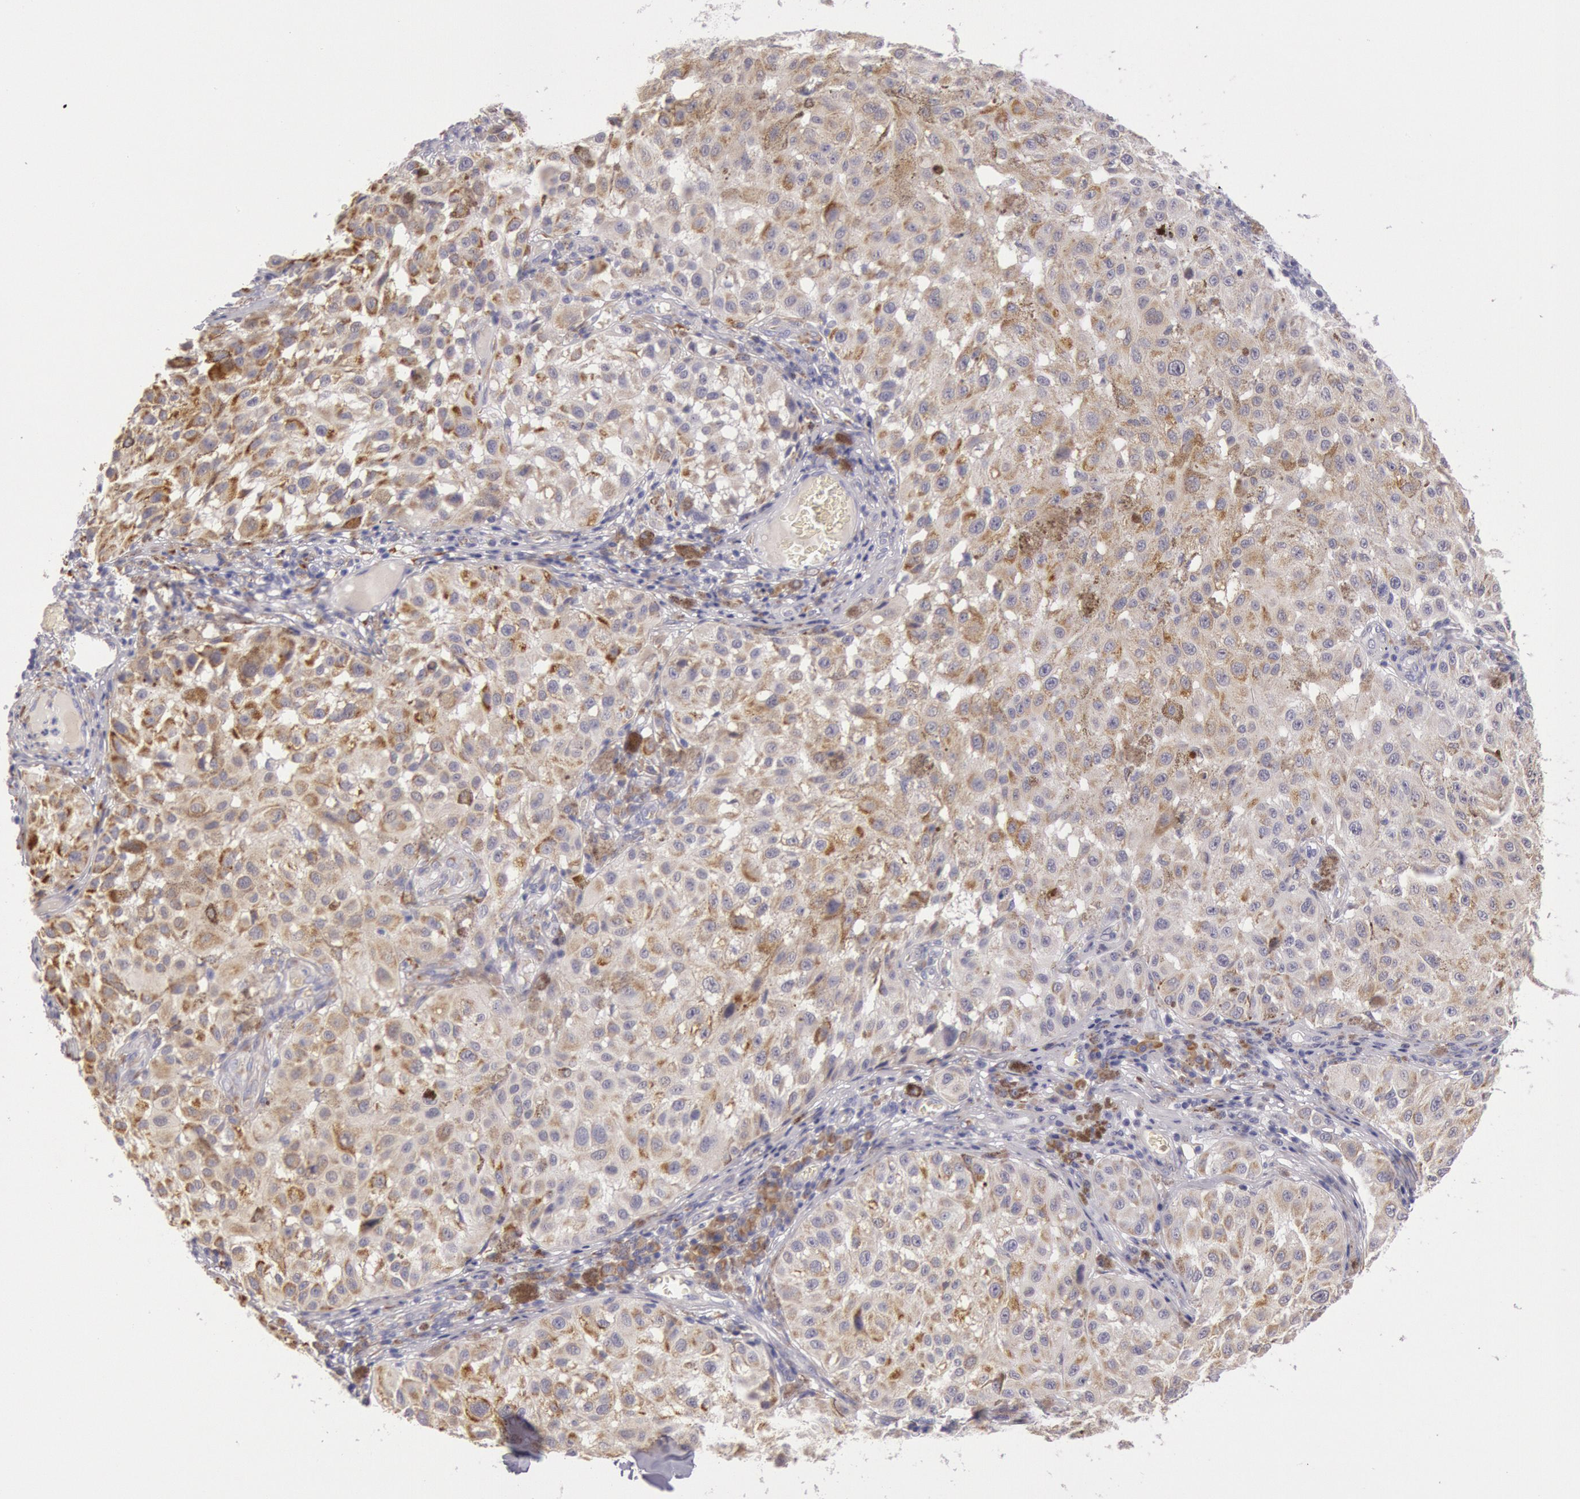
{"staining": {"intensity": "moderate", "quantity": ">75%", "location": "cytoplasmic/membranous"}, "tissue": "melanoma", "cell_type": "Tumor cells", "image_type": "cancer", "snomed": [{"axis": "morphology", "description": "Malignant melanoma, NOS"}, {"axis": "topography", "description": "Skin"}], "caption": "Immunohistochemistry (IHC) of melanoma exhibits medium levels of moderate cytoplasmic/membranous positivity in about >75% of tumor cells.", "gene": "CIDEB", "patient": {"sex": "female", "age": 64}}